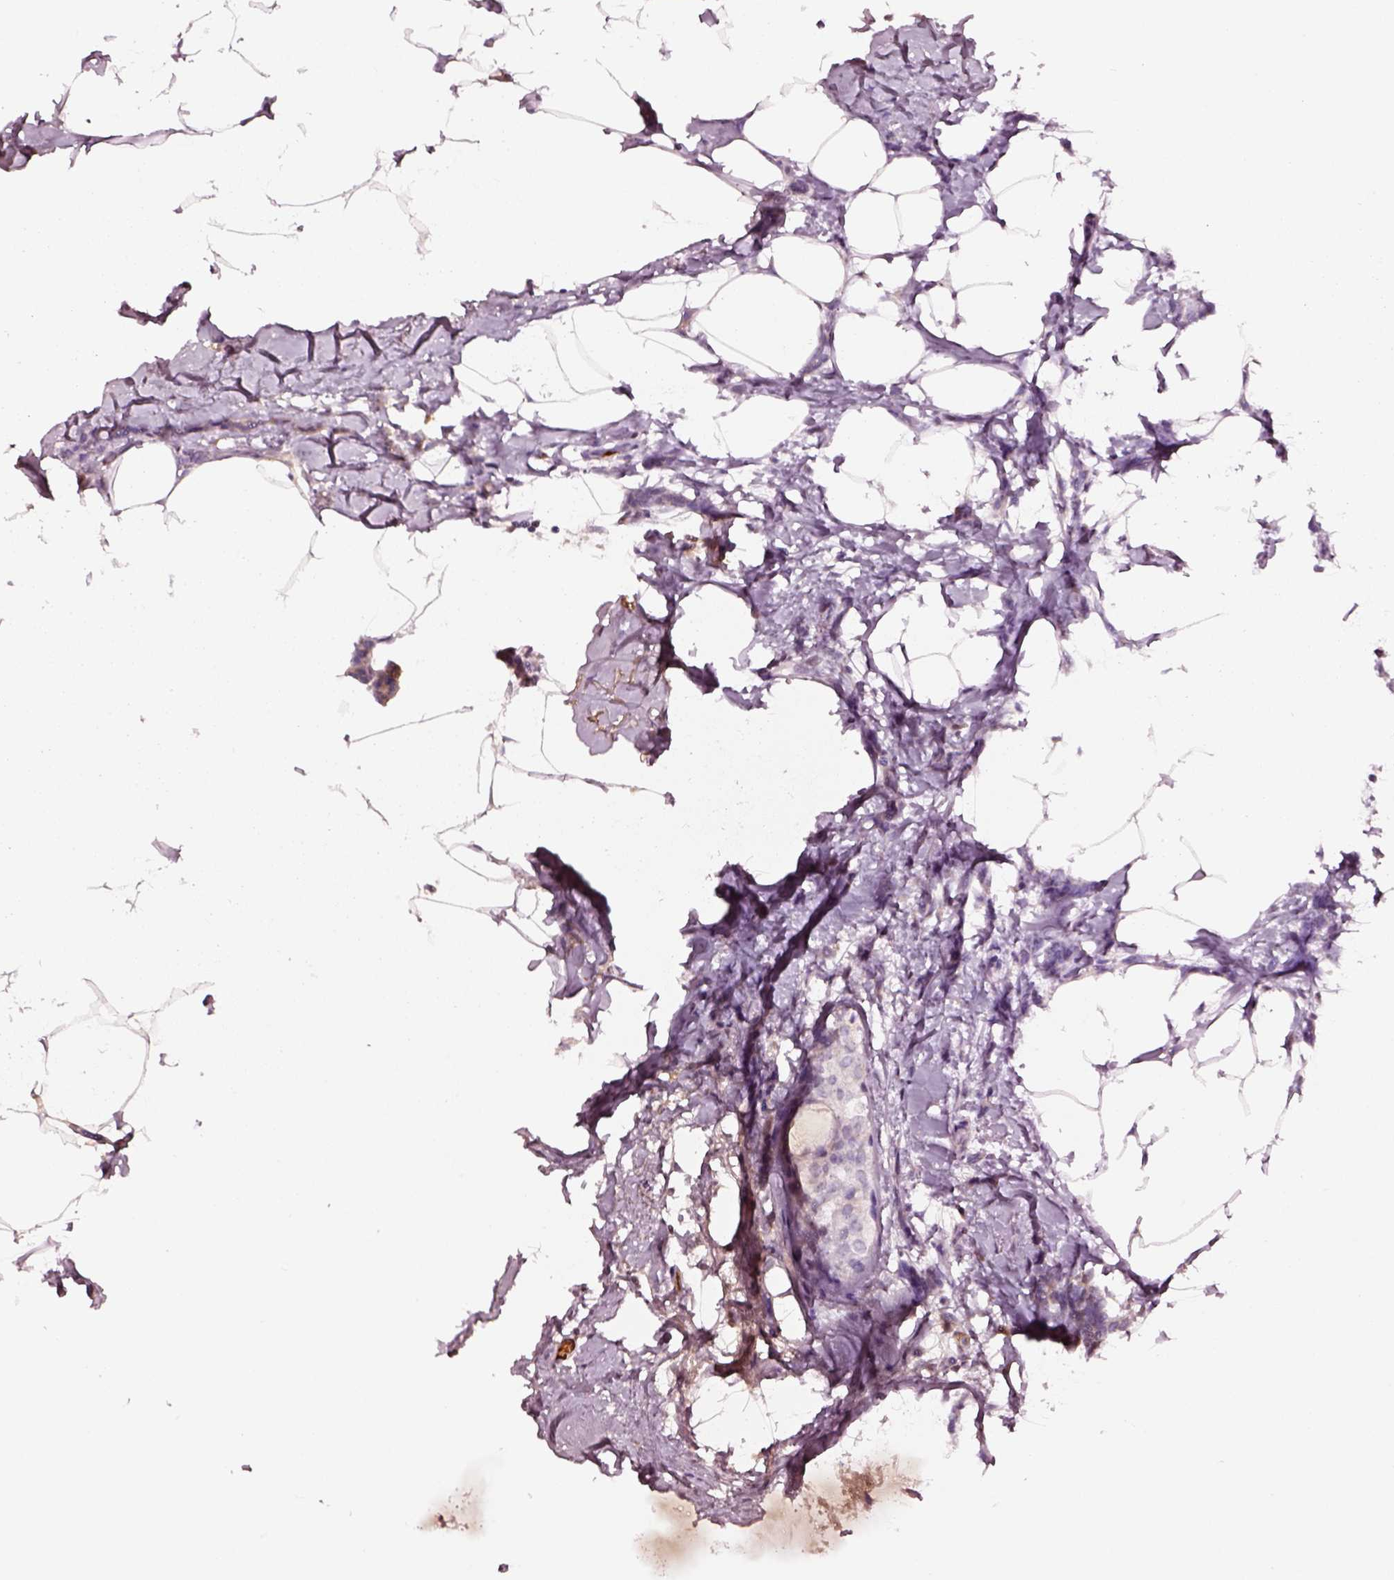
{"staining": {"intensity": "negative", "quantity": "none", "location": "none"}, "tissue": "breast cancer", "cell_type": "Tumor cells", "image_type": "cancer", "snomed": [{"axis": "morphology", "description": "Duct carcinoma"}, {"axis": "topography", "description": "Breast"}], "caption": "Immunohistochemical staining of breast cancer (intraductal carcinoma) exhibits no significant staining in tumor cells.", "gene": "TF", "patient": {"sex": "female", "age": 40}}